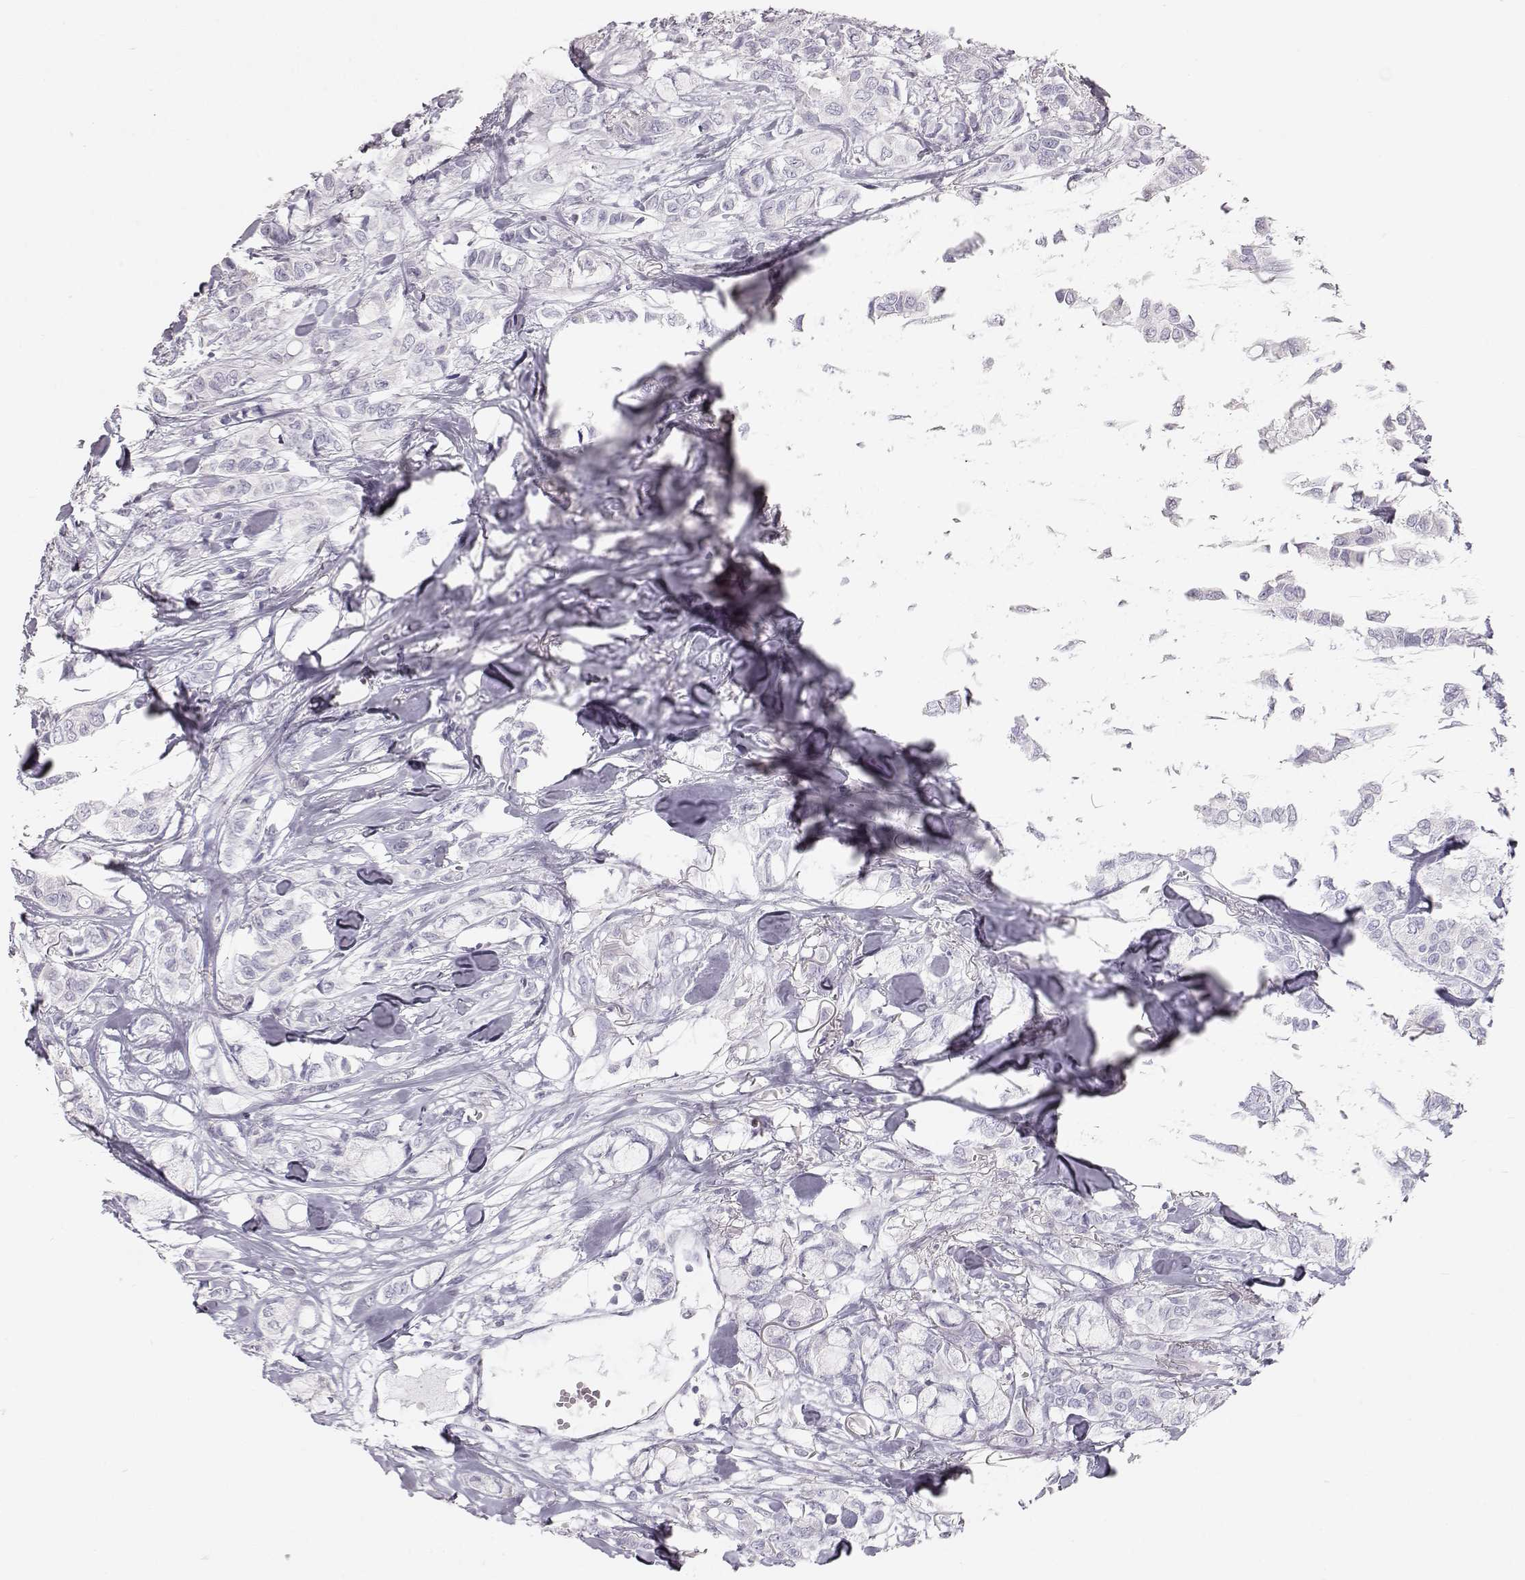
{"staining": {"intensity": "negative", "quantity": "none", "location": "none"}, "tissue": "breast cancer", "cell_type": "Tumor cells", "image_type": "cancer", "snomed": [{"axis": "morphology", "description": "Duct carcinoma"}, {"axis": "topography", "description": "Breast"}], "caption": "An image of breast cancer stained for a protein demonstrates no brown staining in tumor cells.", "gene": "KRT33A", "patient": {"sex": "female", "age": 85}}